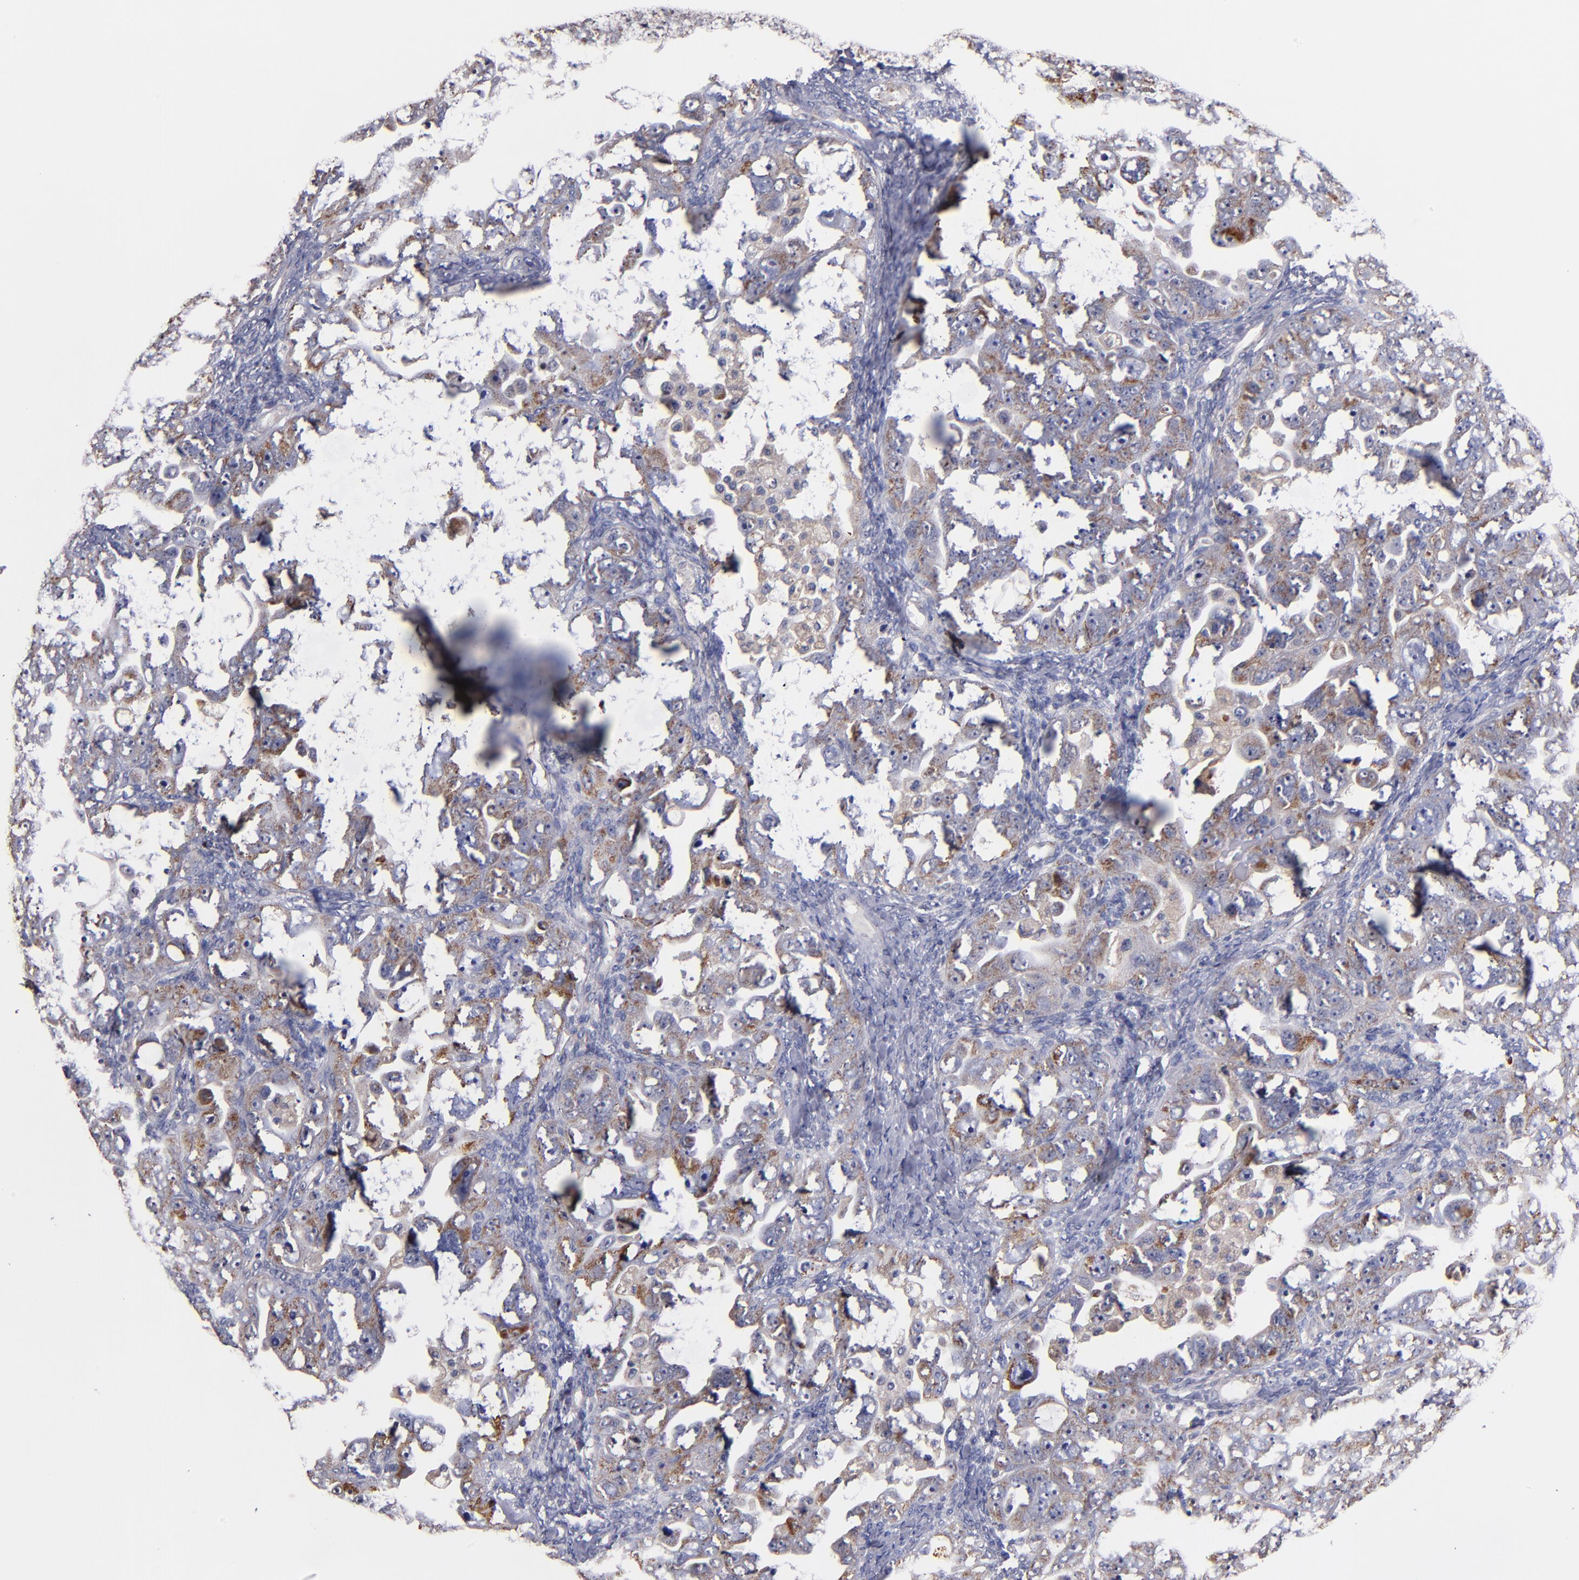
{"staining": {"intensity": "weak", "quantity": ">75%", "location": "cytoplasmic/membranous"}, "tissue": "ovarian cancer", "cell_type": "Tumor cells", "image_type": "cancer", "snomed": [{"axis": "morphology", "description": "Cystadenocarcinoma, serous, NOS"}, {"axis": "topography", "description": "Ovary"}], "caption": "A high-resolution histopathology image shows immunohistochemistry staining of ovarian cancer, which demonstrates weak cytoplasmic/membranous expression in about >75% of tumor cells. (brown staining indicates protein expression, while blue staining denotes nuclei).", "gene": "DIABLO", "patient": {"sex": "female", "age": 66}}